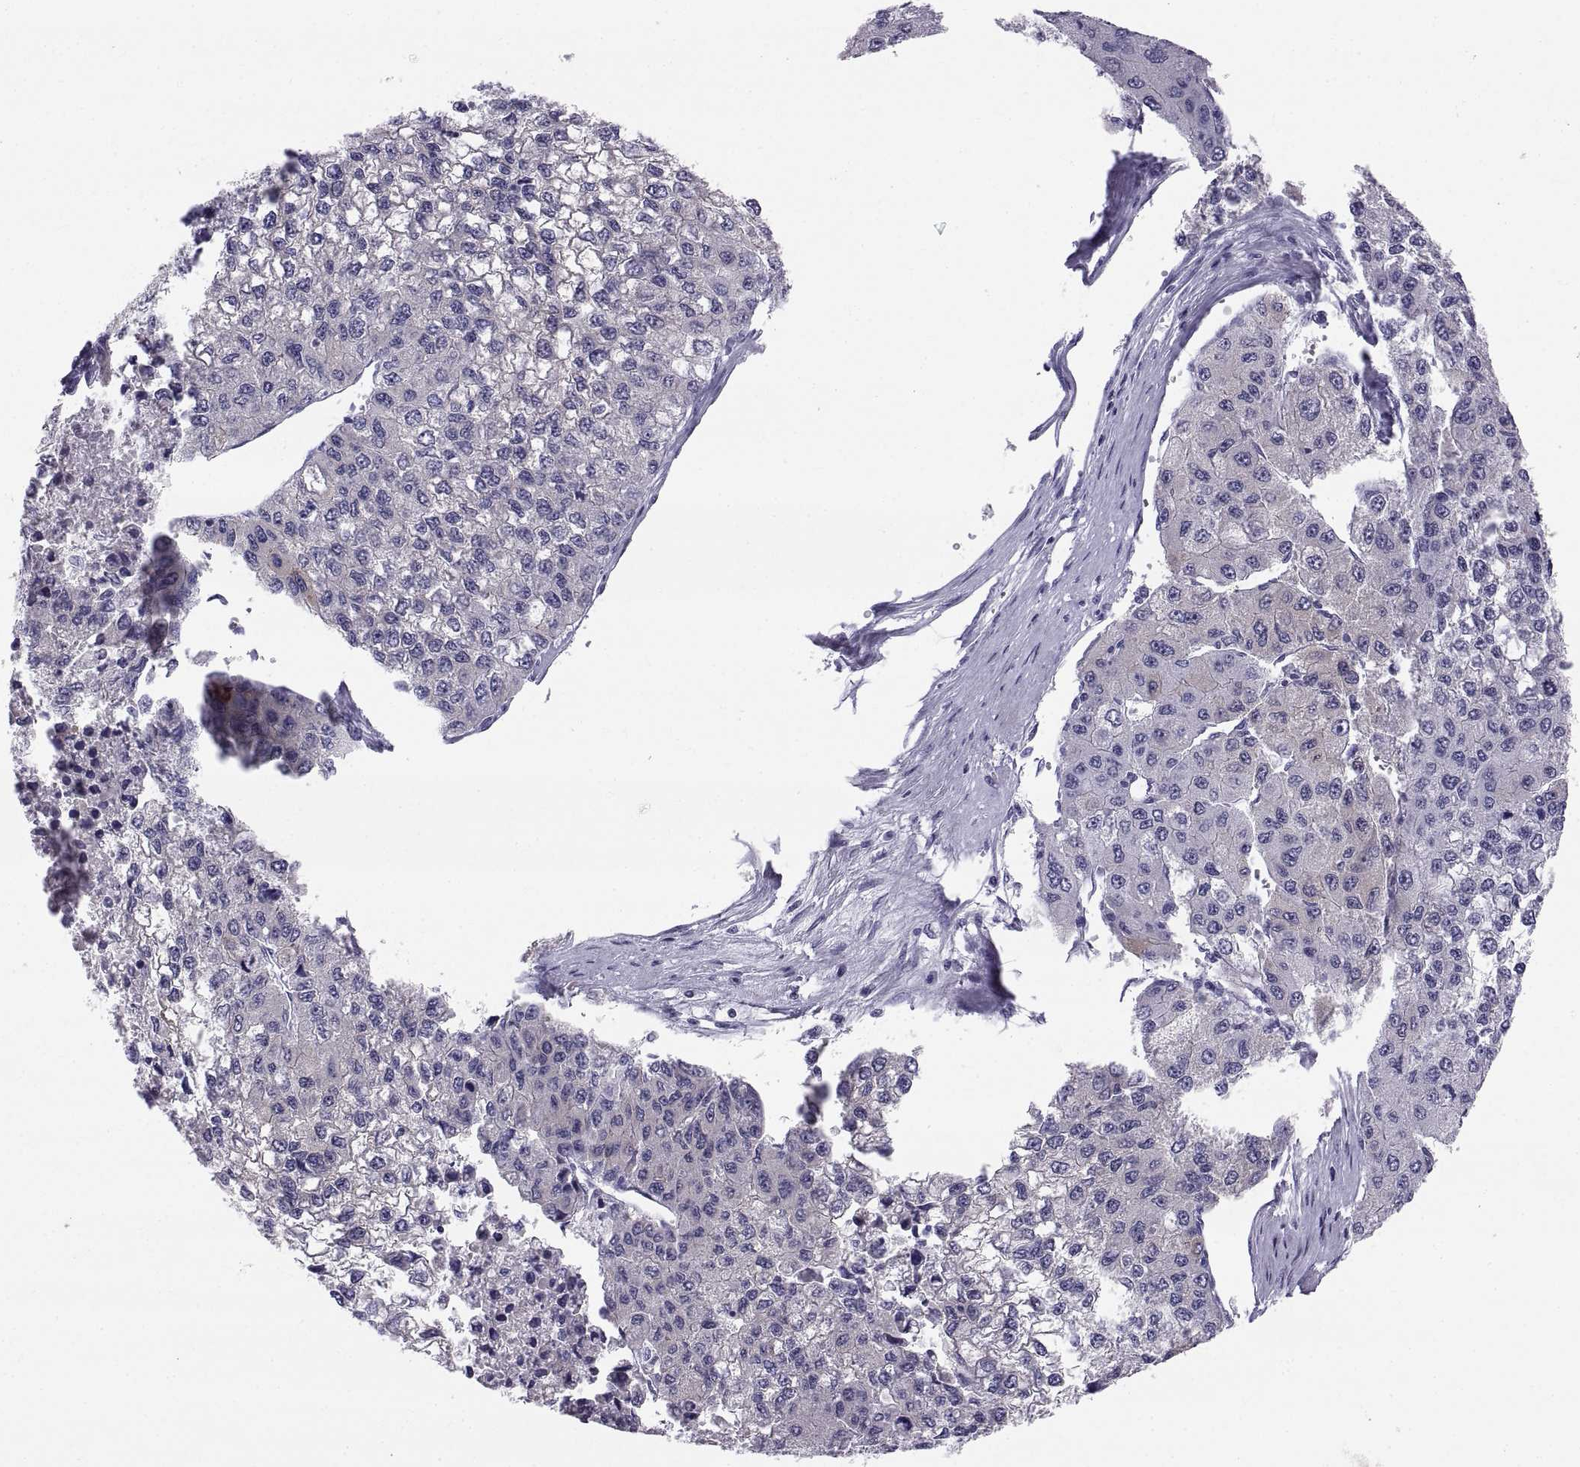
{"staining": {"intensity": "negative", "quantity": "none", "location": "none"}, "tissue": "liver cancer", "cell_type": "Tumor cells", "image_type": "cancer", "snomed": [{"axis": "morphology", "description": "Carcinoma, Hepatocellular, NOS"}, {"axis": "topography", "description": "Liver"}], "caption": "A high-resolution photomicrograph shows immunohistochemistry staining of liver cancer, which exhibits no significant staining in tumor cells.", "gene": "CT47A10", "patient": {"sex": "female", "age": 66}}